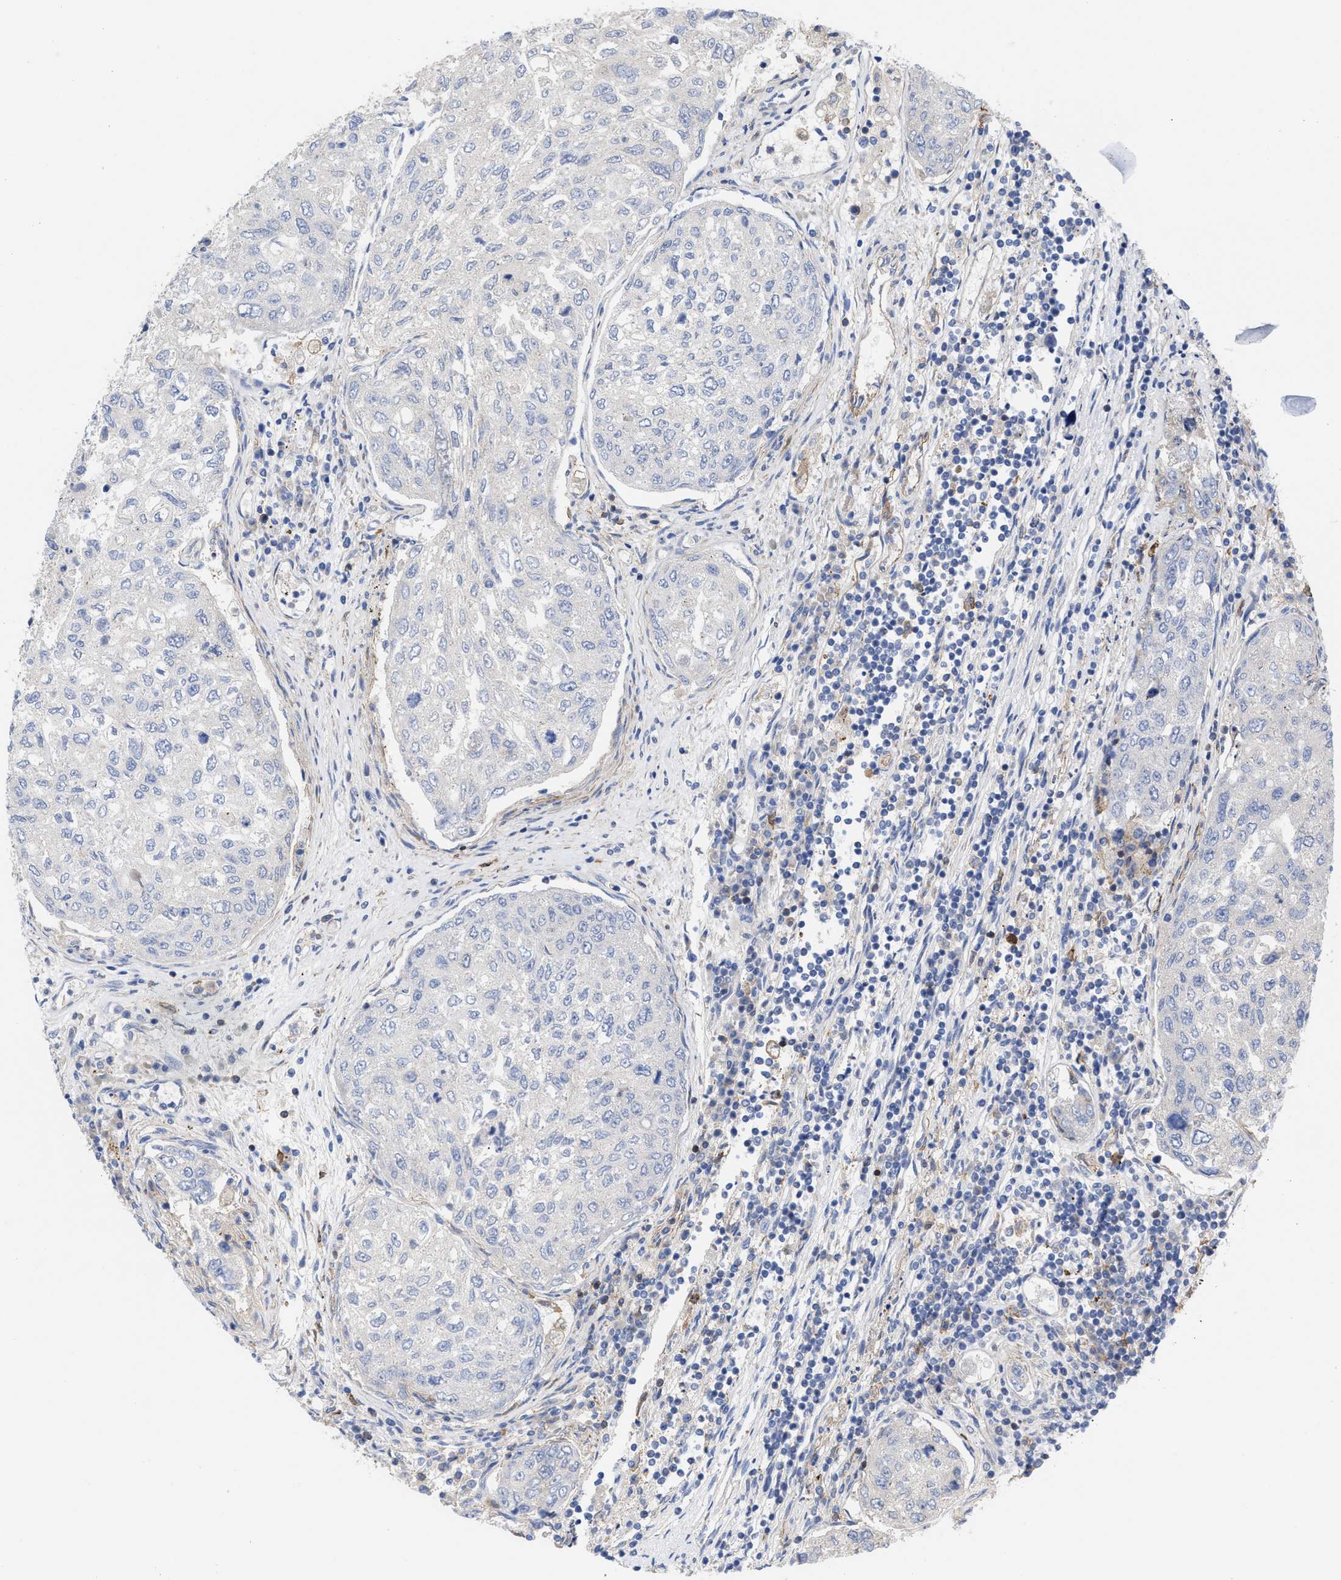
{"staining": {"intensity": "negative", "quantity": "none", "location": "none"}, "tissue": "urothelial cancer", "cell_type": "Tumor cells", "image_type": "cancer", "snomed": [{"axis": "morphology", "description": "Urothelial carcinoma, High grade"}, {"axis": "topography", "description": "Lymph node"}, {"axis": "topography", "description": "Urinary bladder"}], "caption": "High power microscopy photomicrograph of an immunohistochemistry micrograph of high-grade urothelial carcinoma, revealing no significant expression in tumor cells.", "gene": "HS3ST5", "patient": {"sex": "male", "age": 51}}